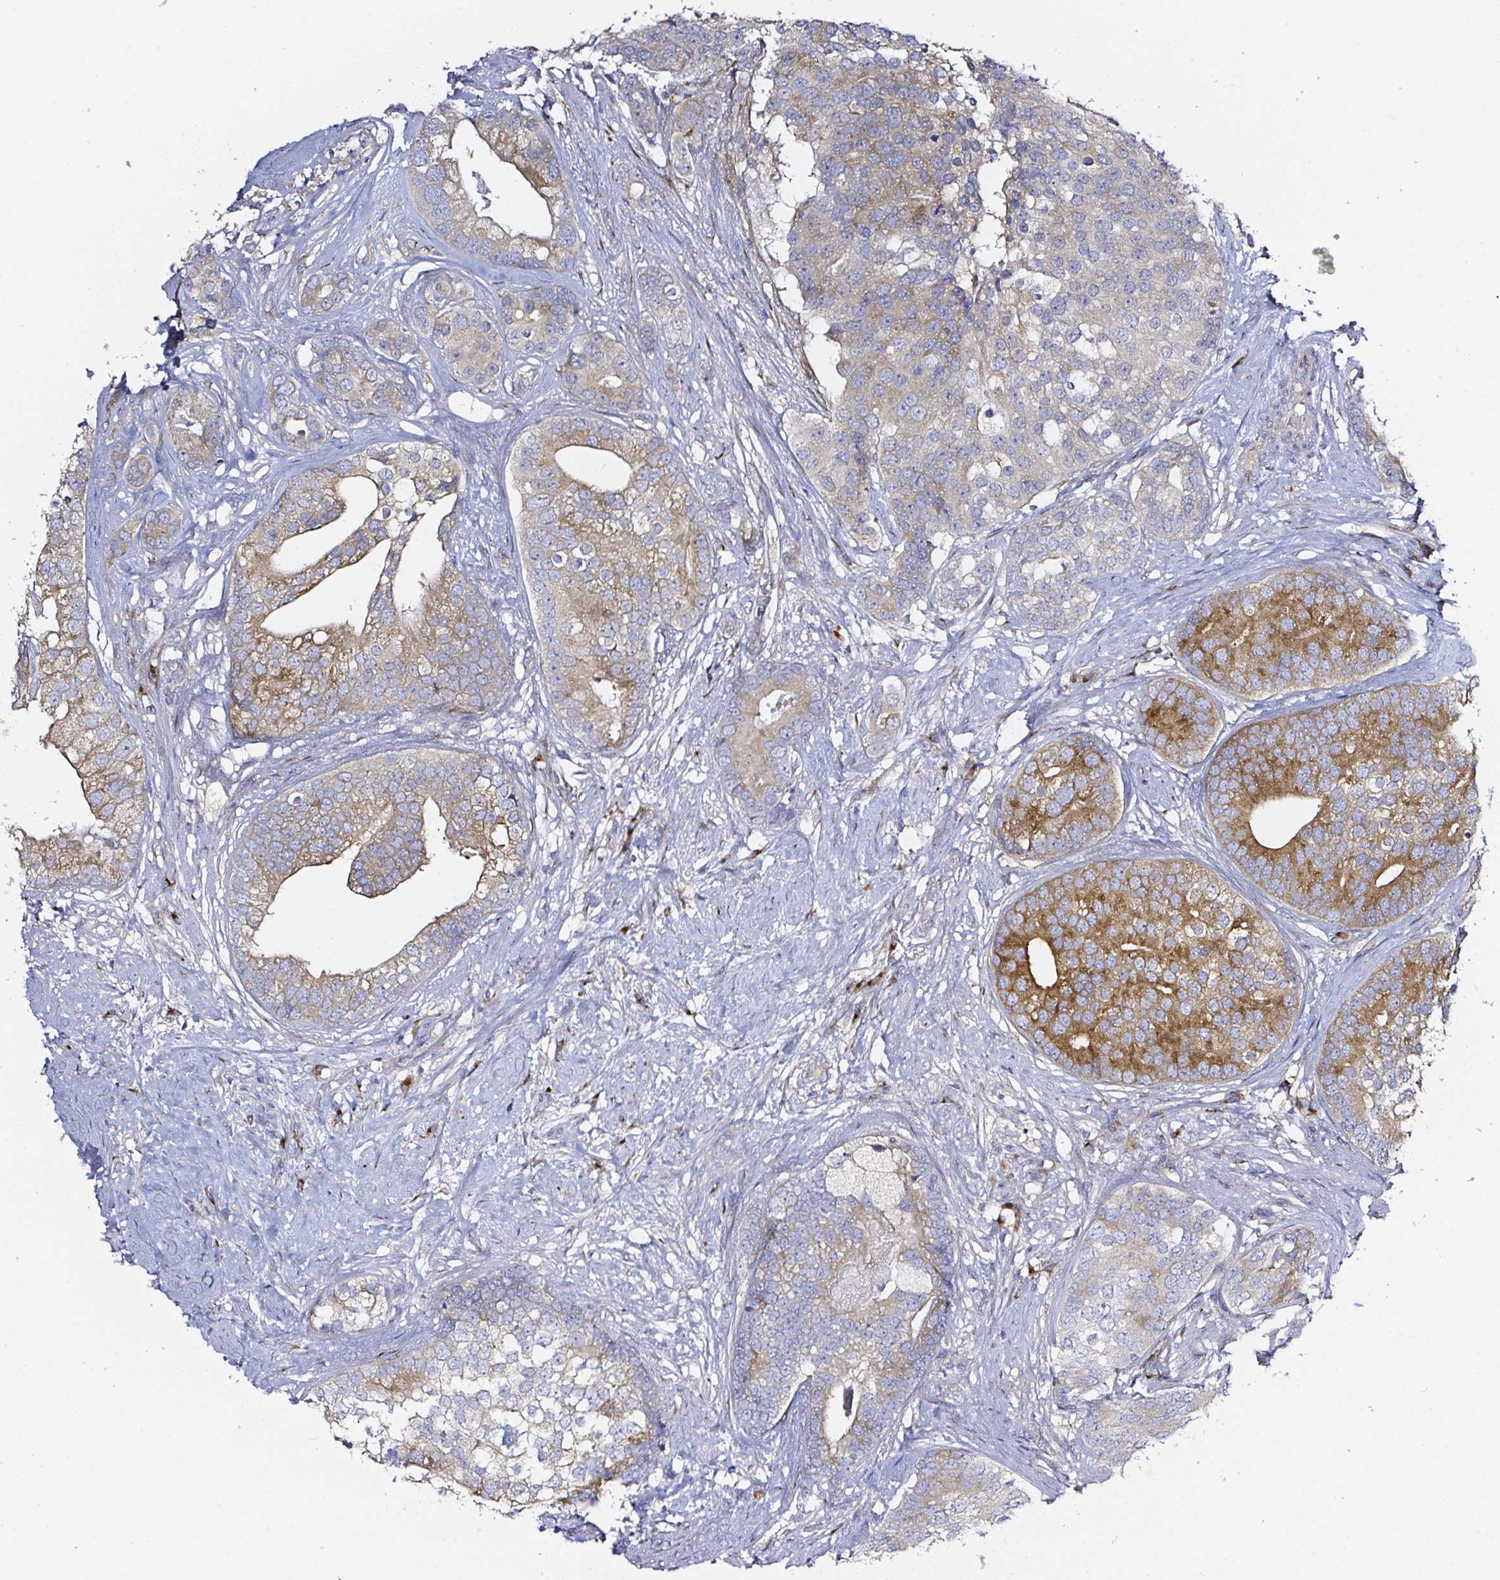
{"staining": {"intensity": "moderate", "quantity": "25%-75%", "location": "cytoplasmic/membranous"}, "tissue": "prostate cancer", "cell_type": "Tumor cells", "image_type": "cancer", "snomed": [{"axis": "morphology", "description": "Adenocarcinoma, High grade"}, {"axis": "topography", "description": "Prostate"}], "caption": "This image demonstrates immunohistochemistry (IHC) staining of prostate cancer, with medium moderate cytoplasmic/membranous staining in about 25%-75% of tumor cells.", "gene": "MLX", "patient": {"sex": "male", "age": 62}}